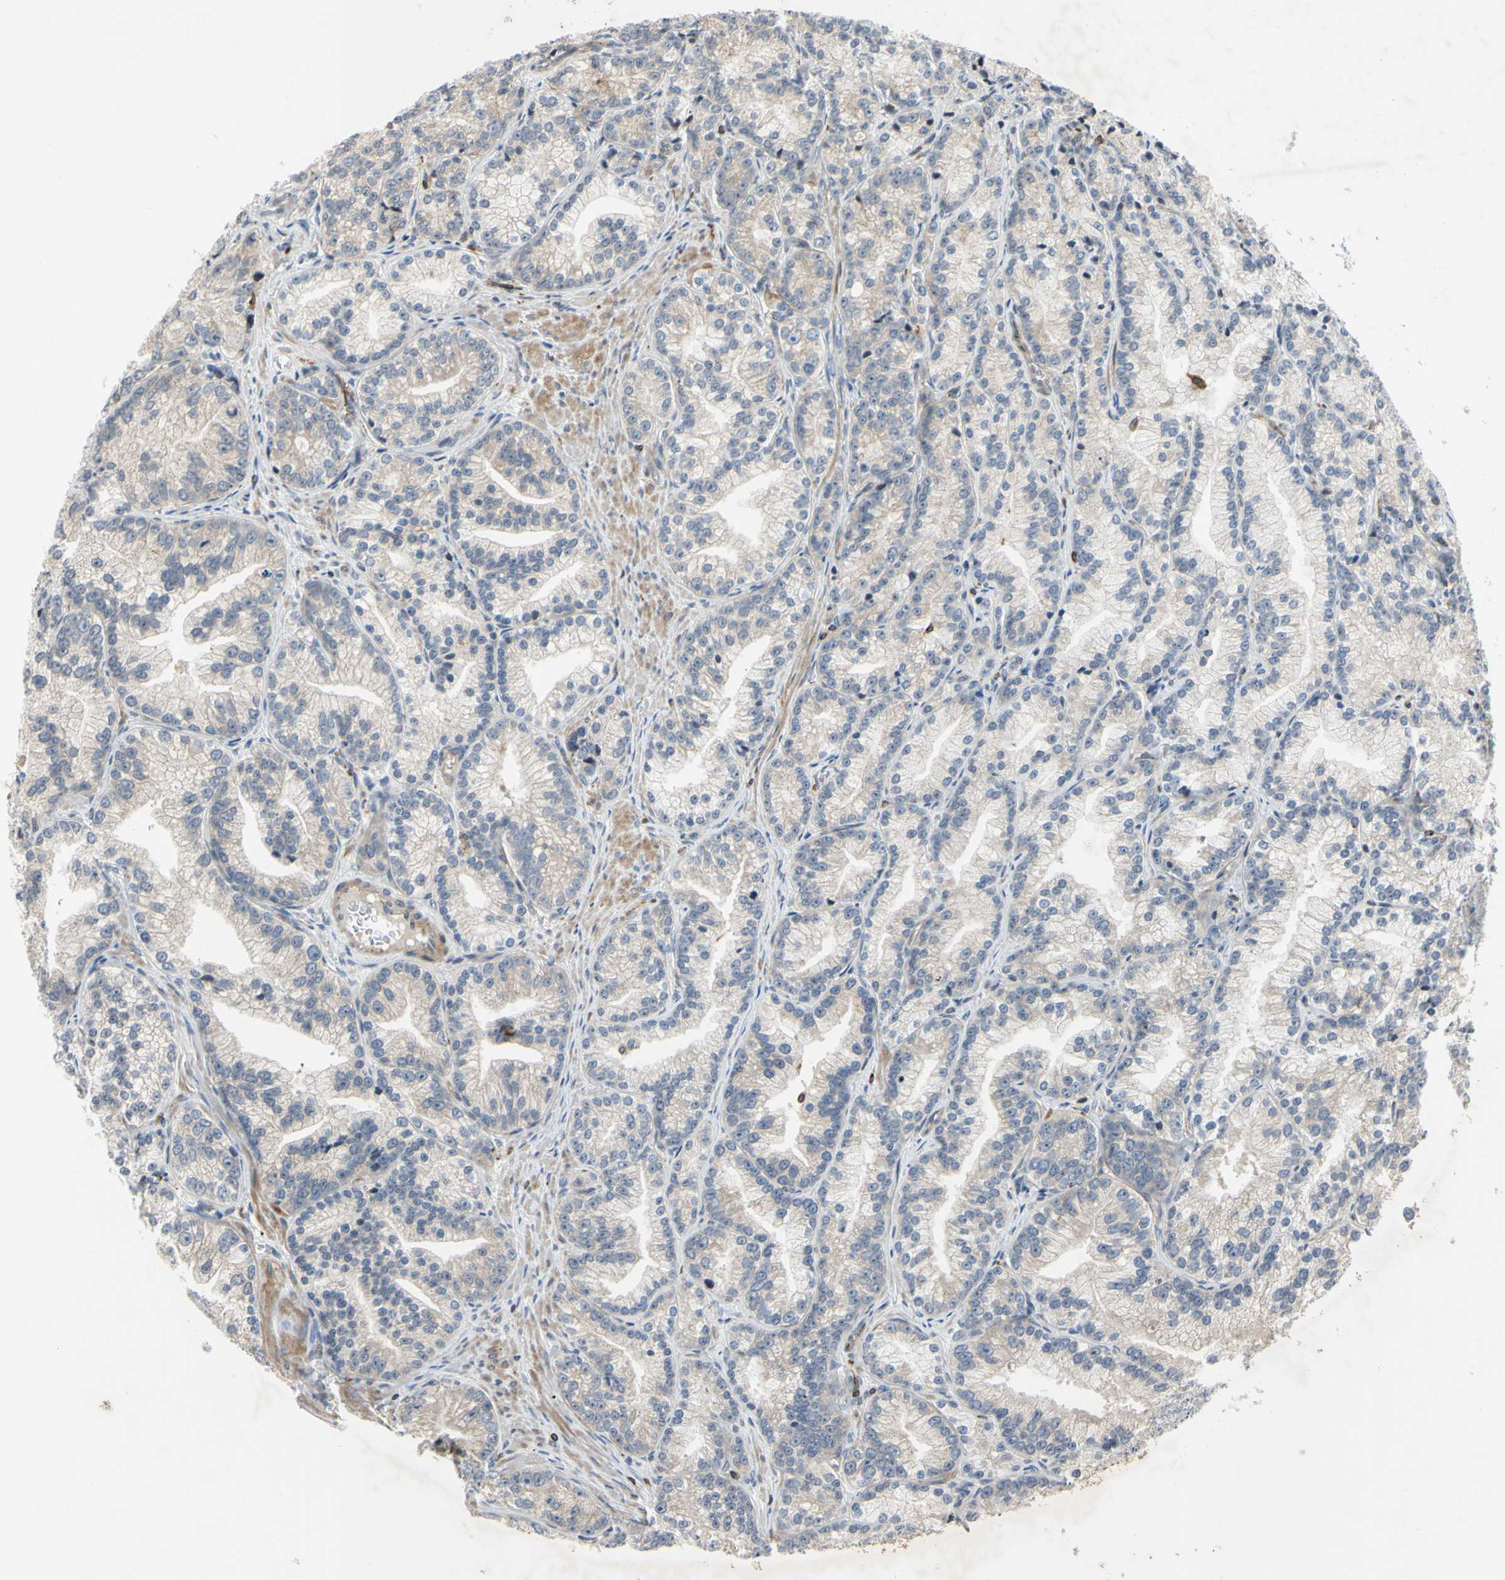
{"staining": {"intensity": "negative", "quantity": "none", "location": "none"}, "tissue": "prostate cancer", "cell_type": "Tumor cells", "image_type": "cancer", "snomed": [{"axis": "morphology", "description": "Adenocarcinoma, Low grade"}, {"axis": "topography", "description": "Prostate"}], "caption": "DAB (3,3'-diaminobenzidine) immunohistochemical staining of prostate adenocarcinoma (low-grade) exhibits no significant positivity in tumor cells.", "gene": "PLXNA2", "patient": {"sex": "male", "age": 89}}